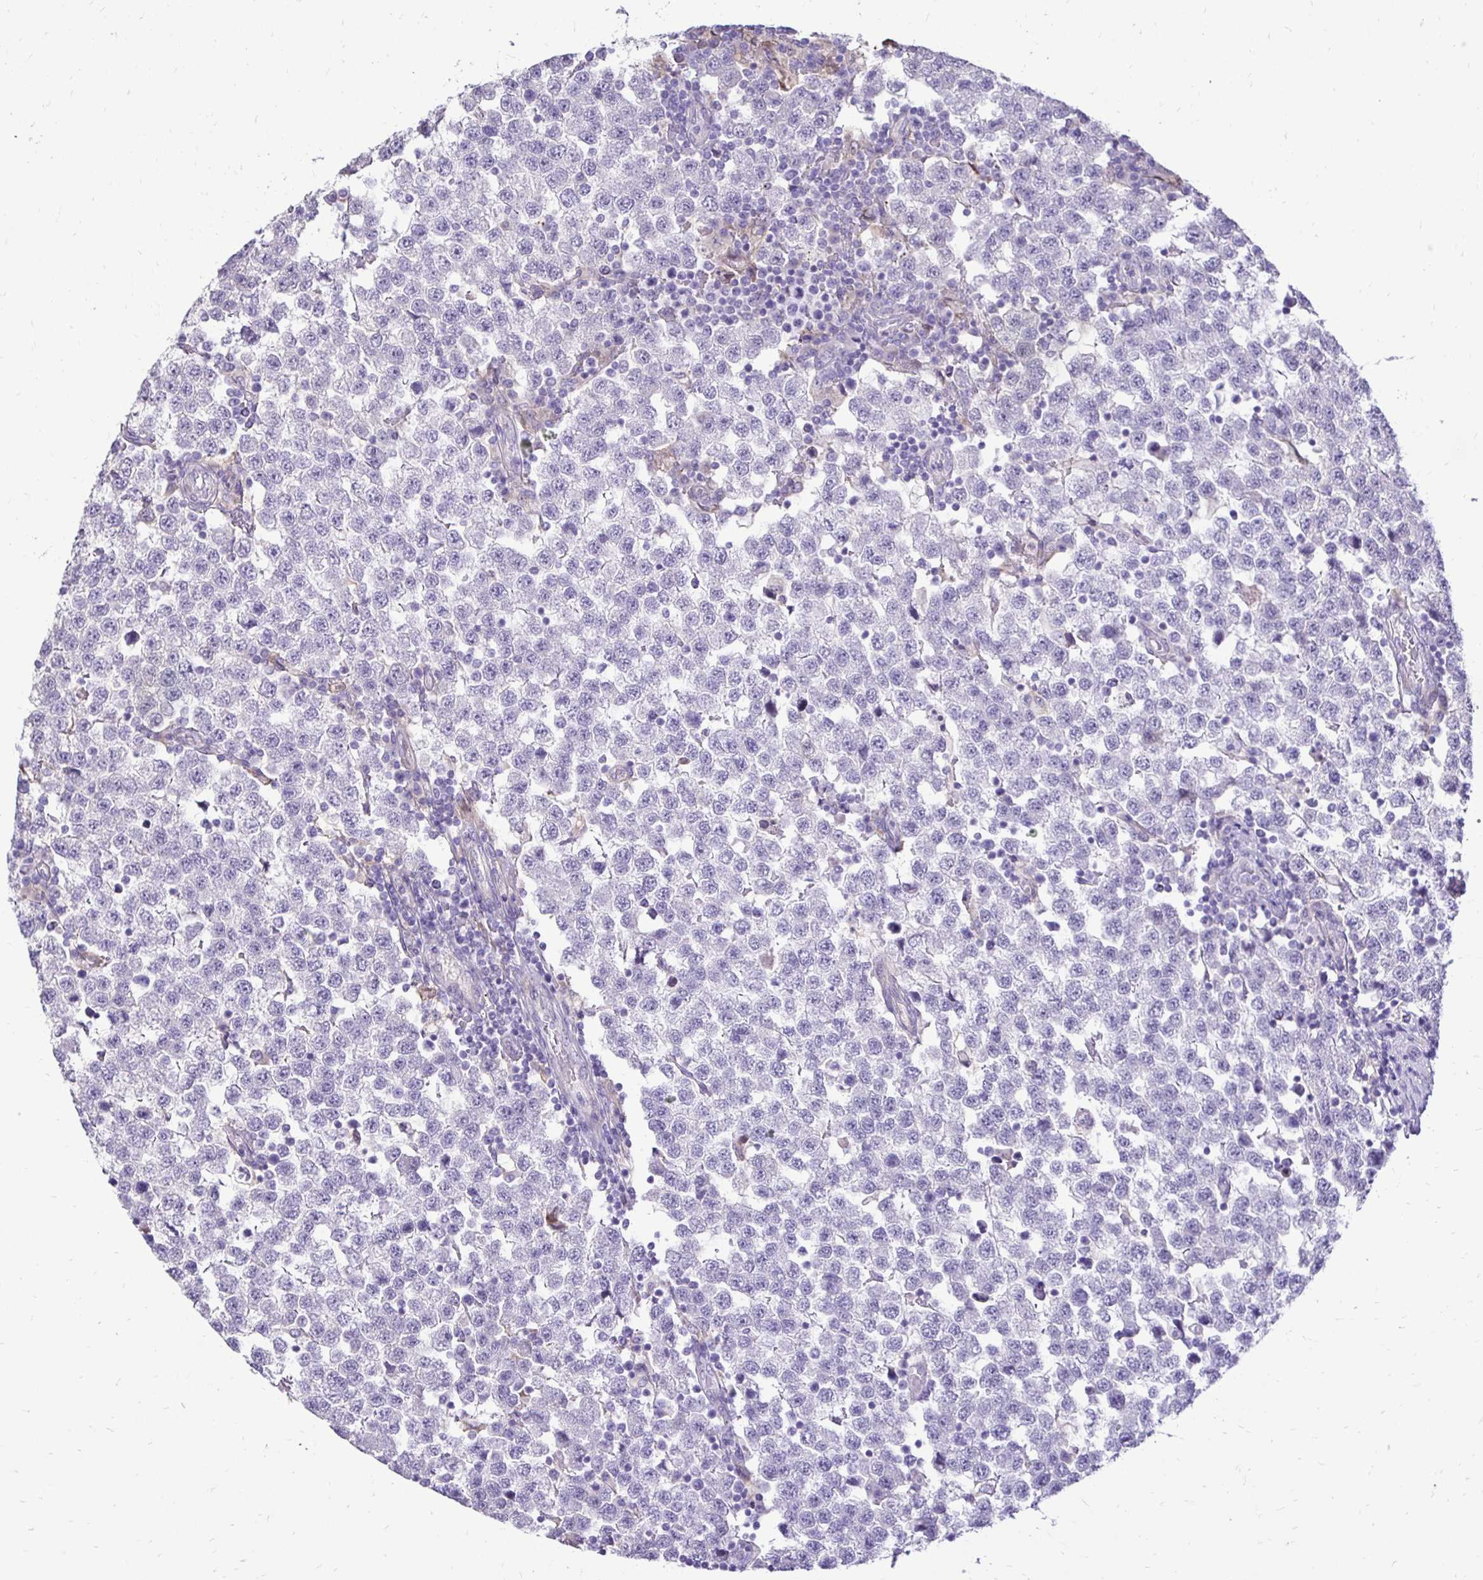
{"staining": {"intensity": "negative", "quantity": "none", "location": "none"}, "tissue": "testis cancer", "cell_type": "Tumor cells", "image_type": "cancer", "snomed": [{"axis": "morphology", "description": "Seminoma, NOS"}, {"axis": "topography", "description": "Testis"}], "caption": "Human testis cancer (seminoma) stained for a protein using IHC exhibits no positivity in tumor cells.", "gene": "GAS2", "patient": {"sex": "male", "age": 34}}